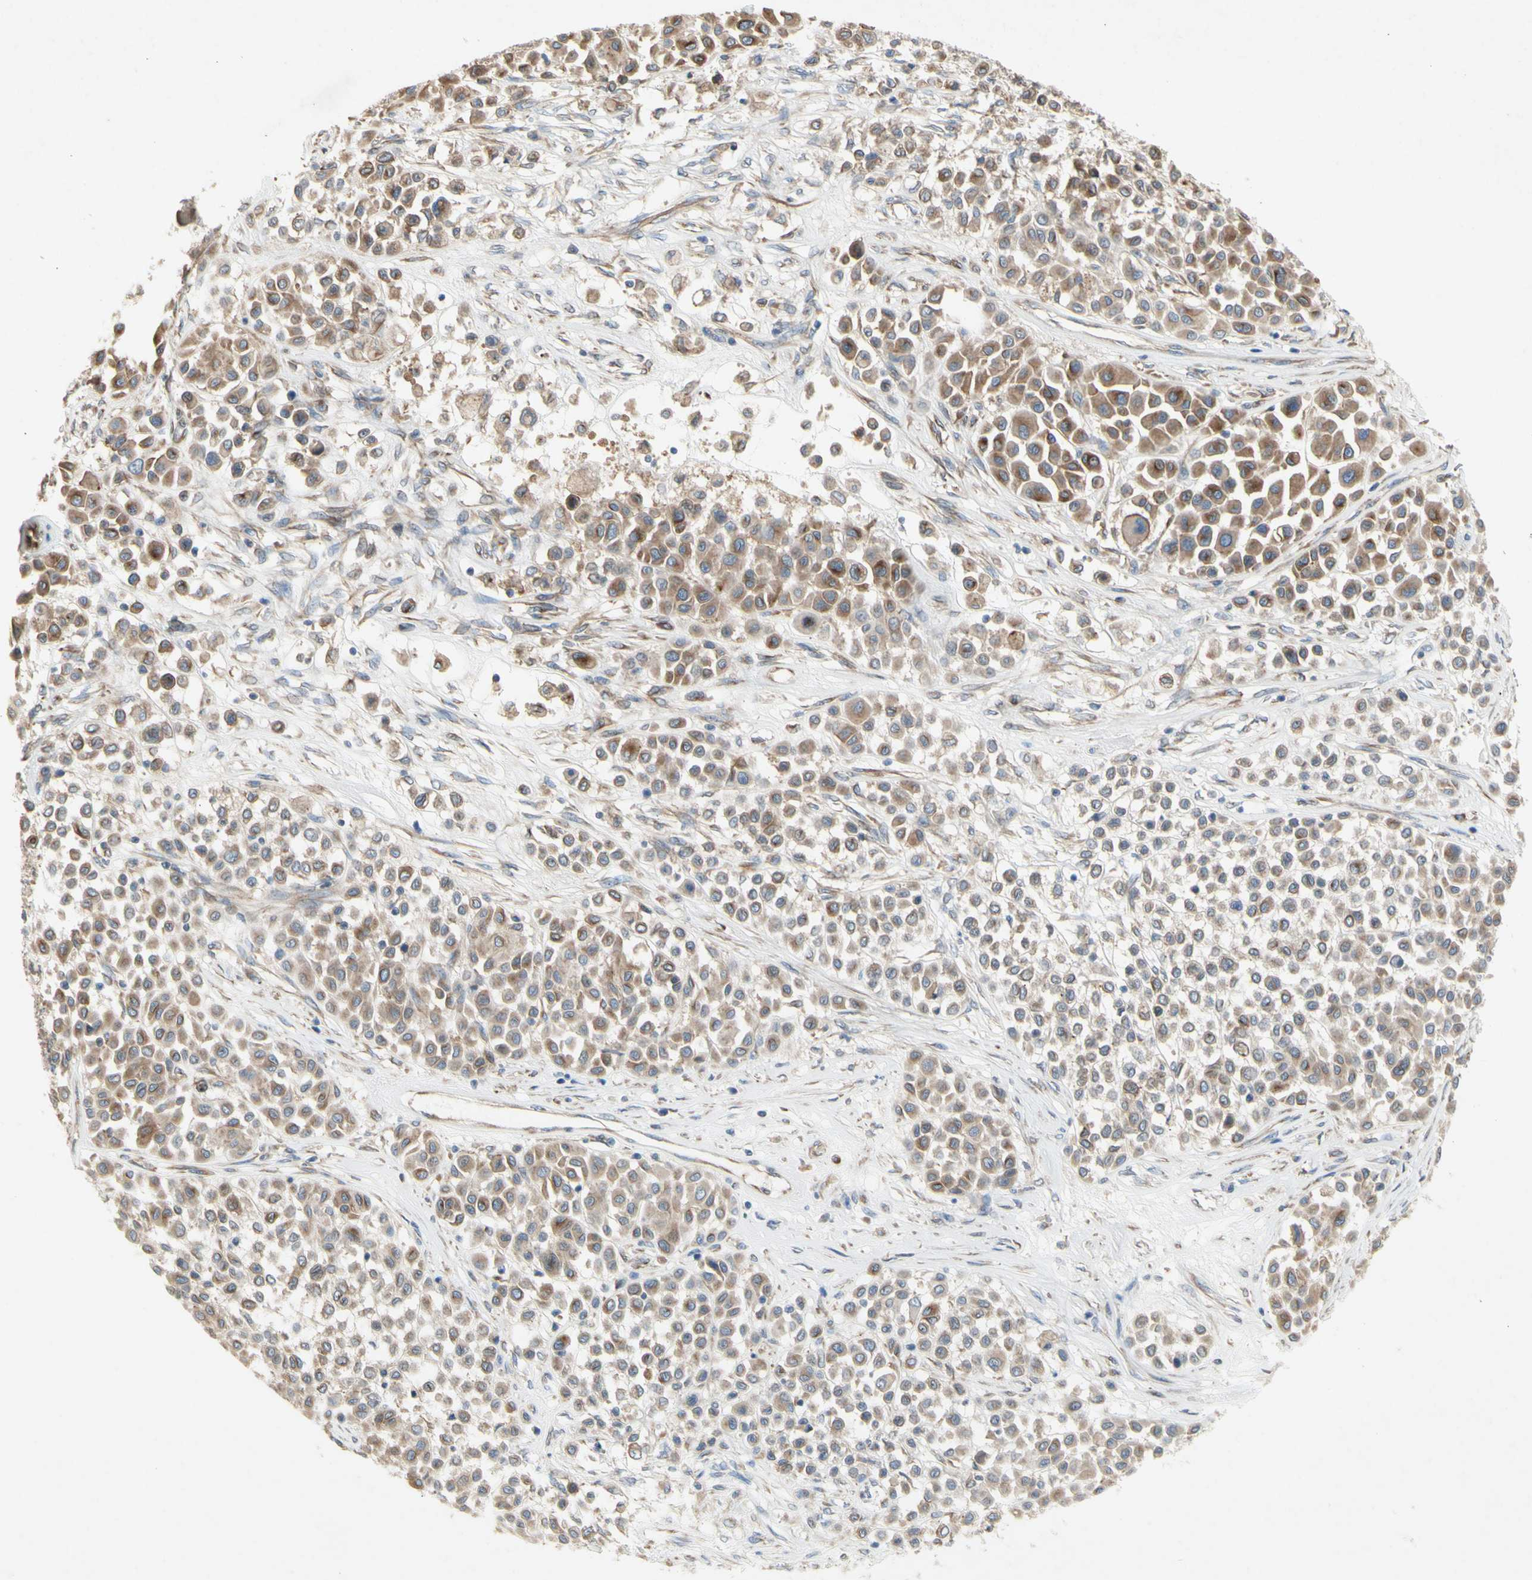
{"staining": {"intensity": "moderate", "quantity": ">75%", "location": "cytoplasmic/membranous"}, "tissue": "melanoma", "cell_type": "Tumor cells", "image_type": "cancer", "snomed": [{"axis": "morphology", "description": "Malignant melanoma, Metastatic site"}, {"axis": "topography", "description": "Soft tissue"}], "caption": "An image of melanoma stained for a protein shows moderate cytoplasmic/membranous brown staining in tumor cells.", "gene": "KLC1", "patient": {"sex": "male", "age": 41}}